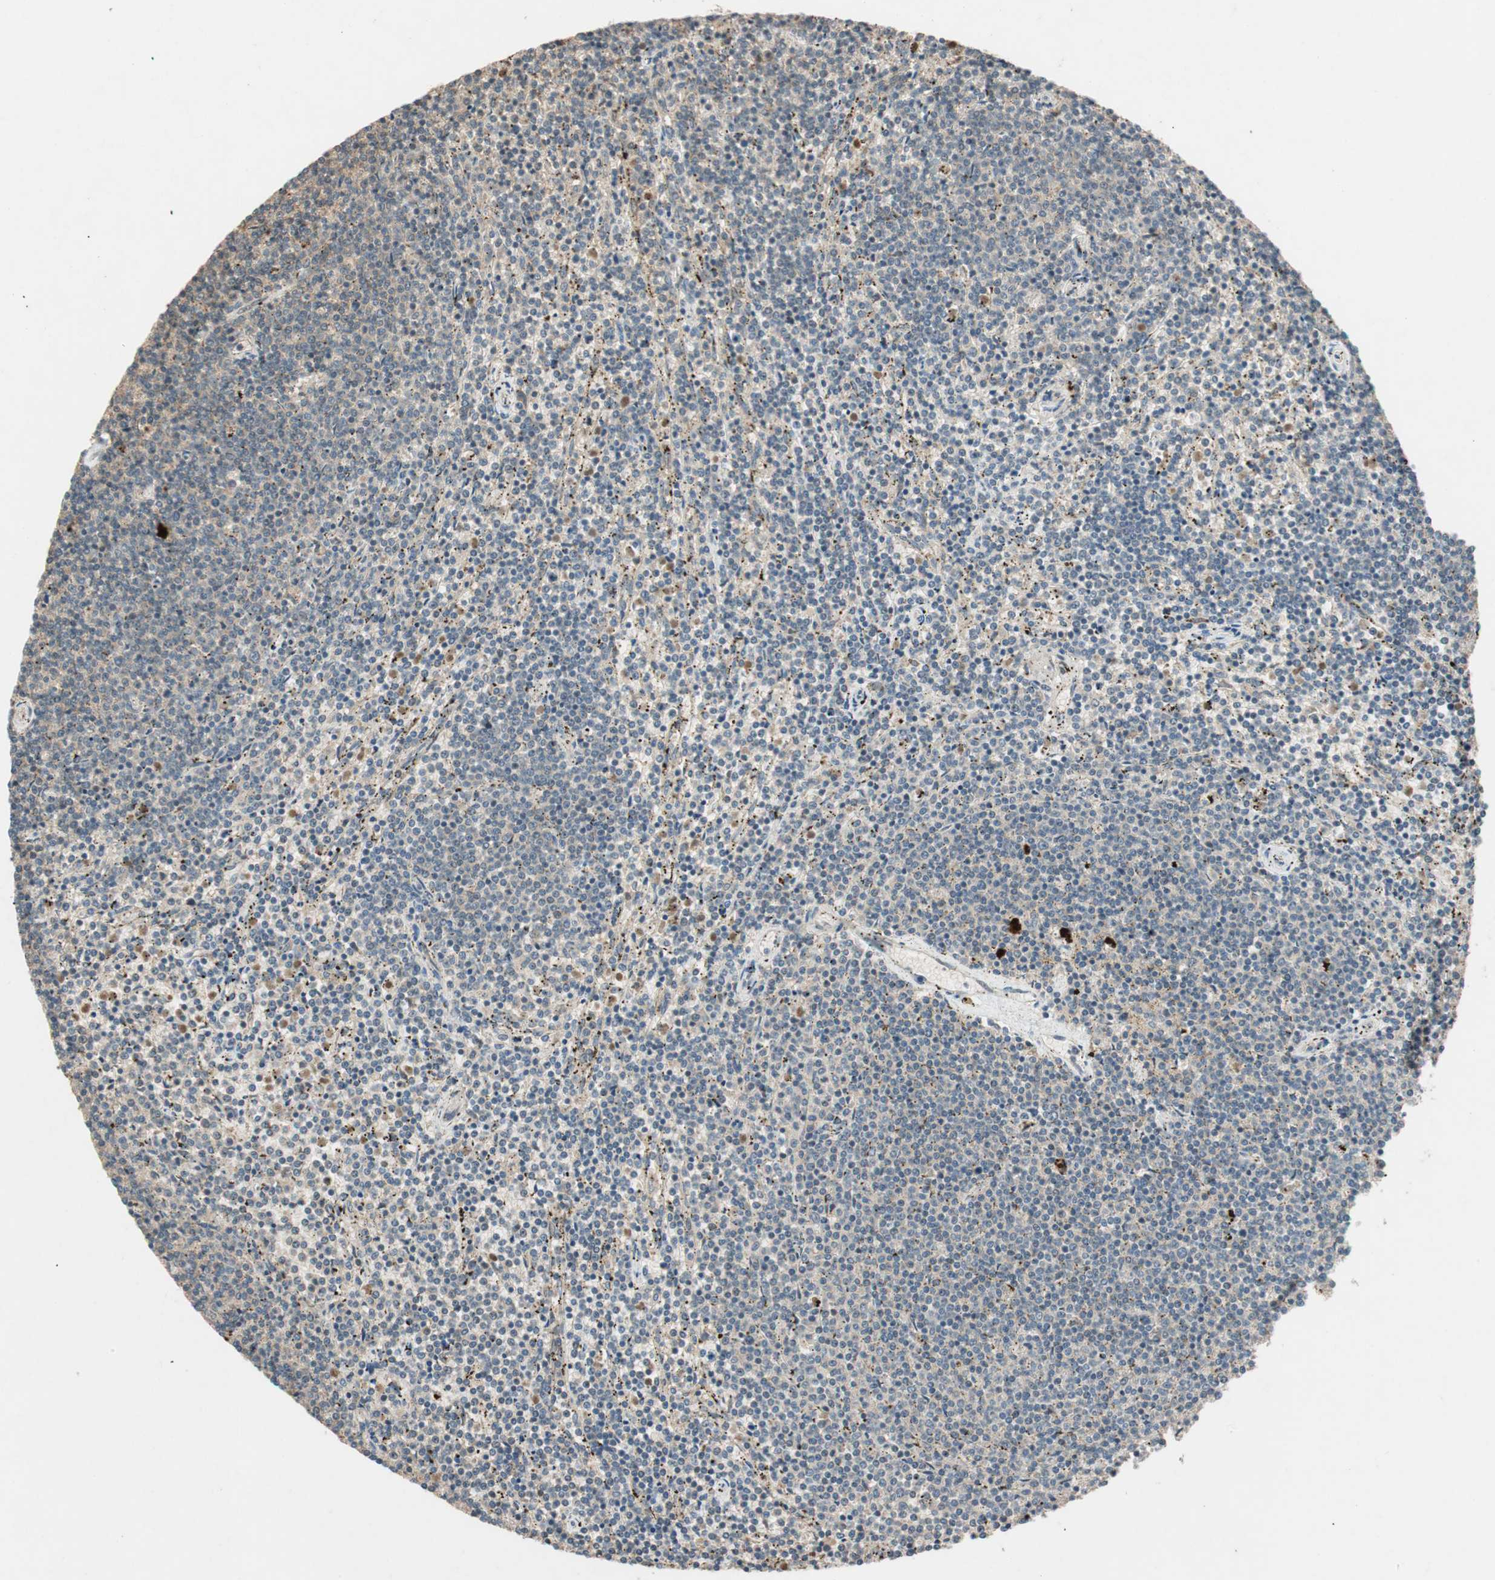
{"staining": {"intensity": "weak", "quantity": "25%-75%", "location": "cytoplasmic/membranous"}, "tissue": "lymphoma", "cell_type": "Tumor cells", "image_type": "cancer", "snomed": [{"axis": "morphology", "description": "Malignant lymphoma, non-Hodgkin's type, Low grade"}, {"axis": "topography", "description": "Spleen"}], "caption": "About 25%-75% of tumor cells in human lymphoma demonstrate weak cytoplasmic/membranous protein staining as visualized by brown immunohistochemical staining.", "gene": "GLB1", "patient": {"sex": "female", "age": 50}}